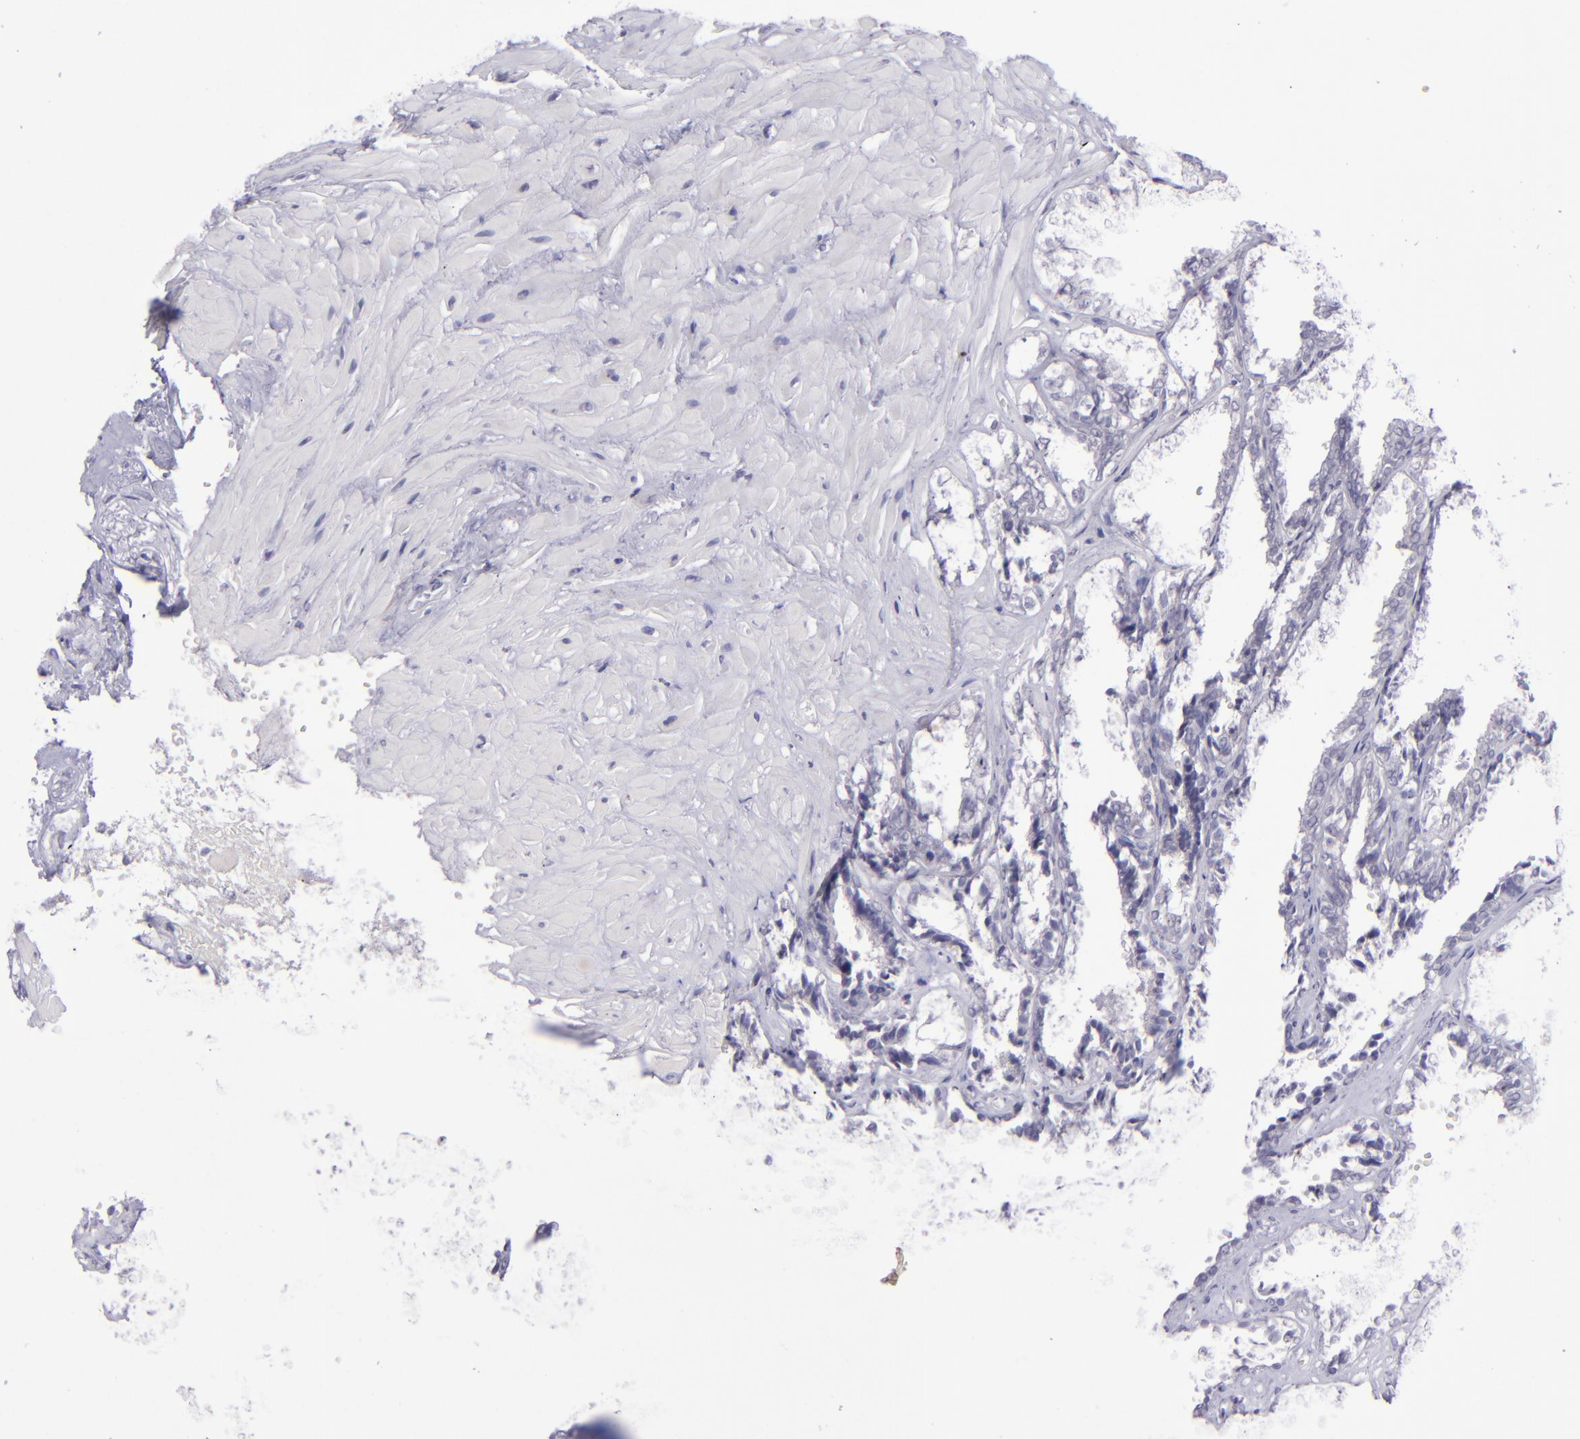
{"staining": {"intensity": "negative", "quantity": "none", "location": "none"}, "tissue": "seminal vesicle", "cell_type": "Glandular cells", "image_type": "normal", "snomed": [{"axis": "morphology", "description": "Normal tissue, NOS"}, {"axis": "topography", "description": "Seminal veicle"}], "caption": "Normal seminal vesicle was stained to show a protein in brown. There is no significant staining in glandular cells. (Immunohistochemistry, brightfield microscopy, high magnification).", "gene": "POU2F2", "patient": {"sex": "male", "age": 26}}